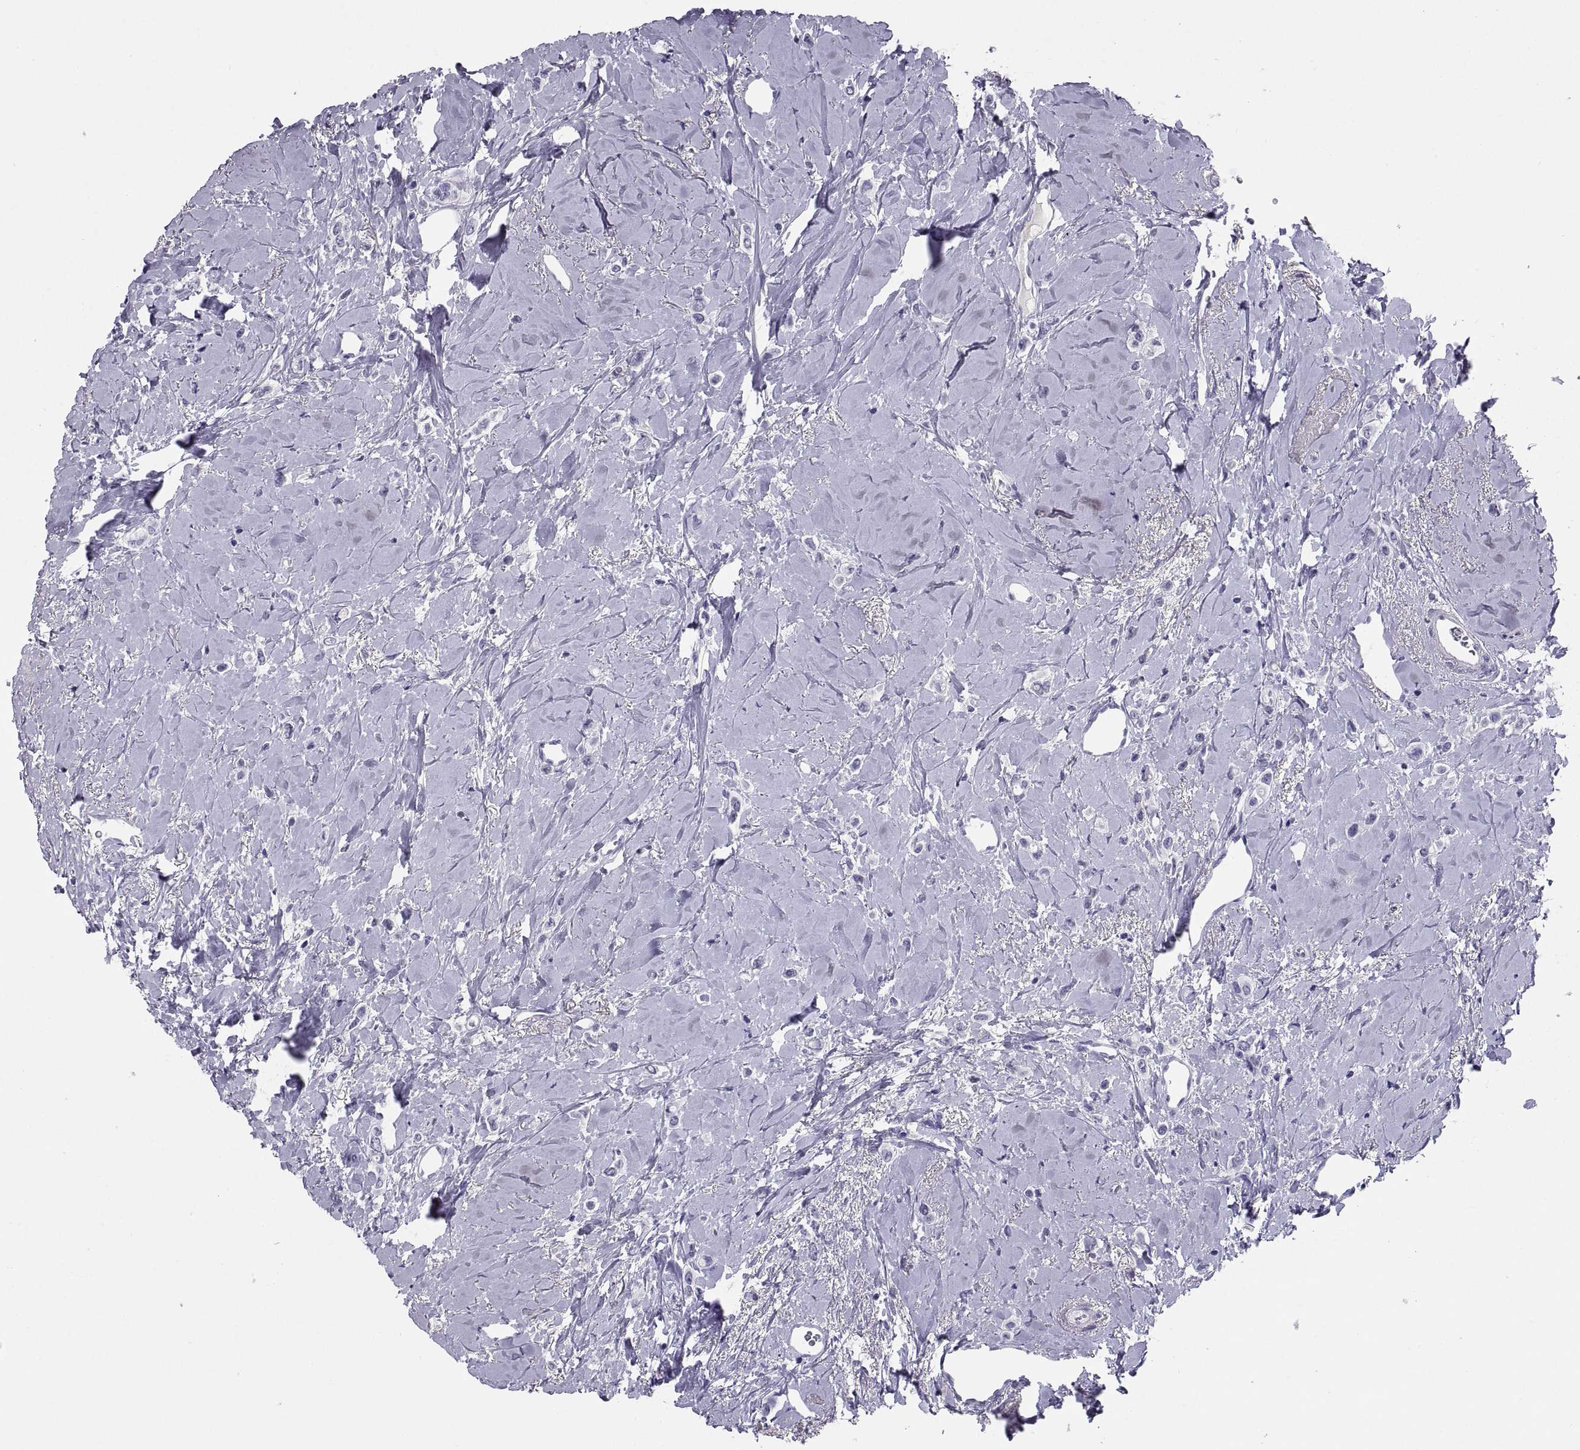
{"staining": {"intensity": "negative", "quantity": "none", "location": "none"}, "tissue": "breast cancer", "cell_type": "Tumor cells", "image_type": "cancer", "snomed": [{"axis": "morphology", "description": "Lobular carcinoma"}, {"axis": "topography", "description": "Breast"}], "caption": "The photomicrograph reveals no staining of tumor cells in breast cancer (lobular carcinoma). The staining was performed using DAB to visualize the protein expression in brown, while the nuclei were stained in blue with hematoxylin (Magnification: 20x).", "gene": "RGS20", "patient": {"sex": "female", "age": 66}}